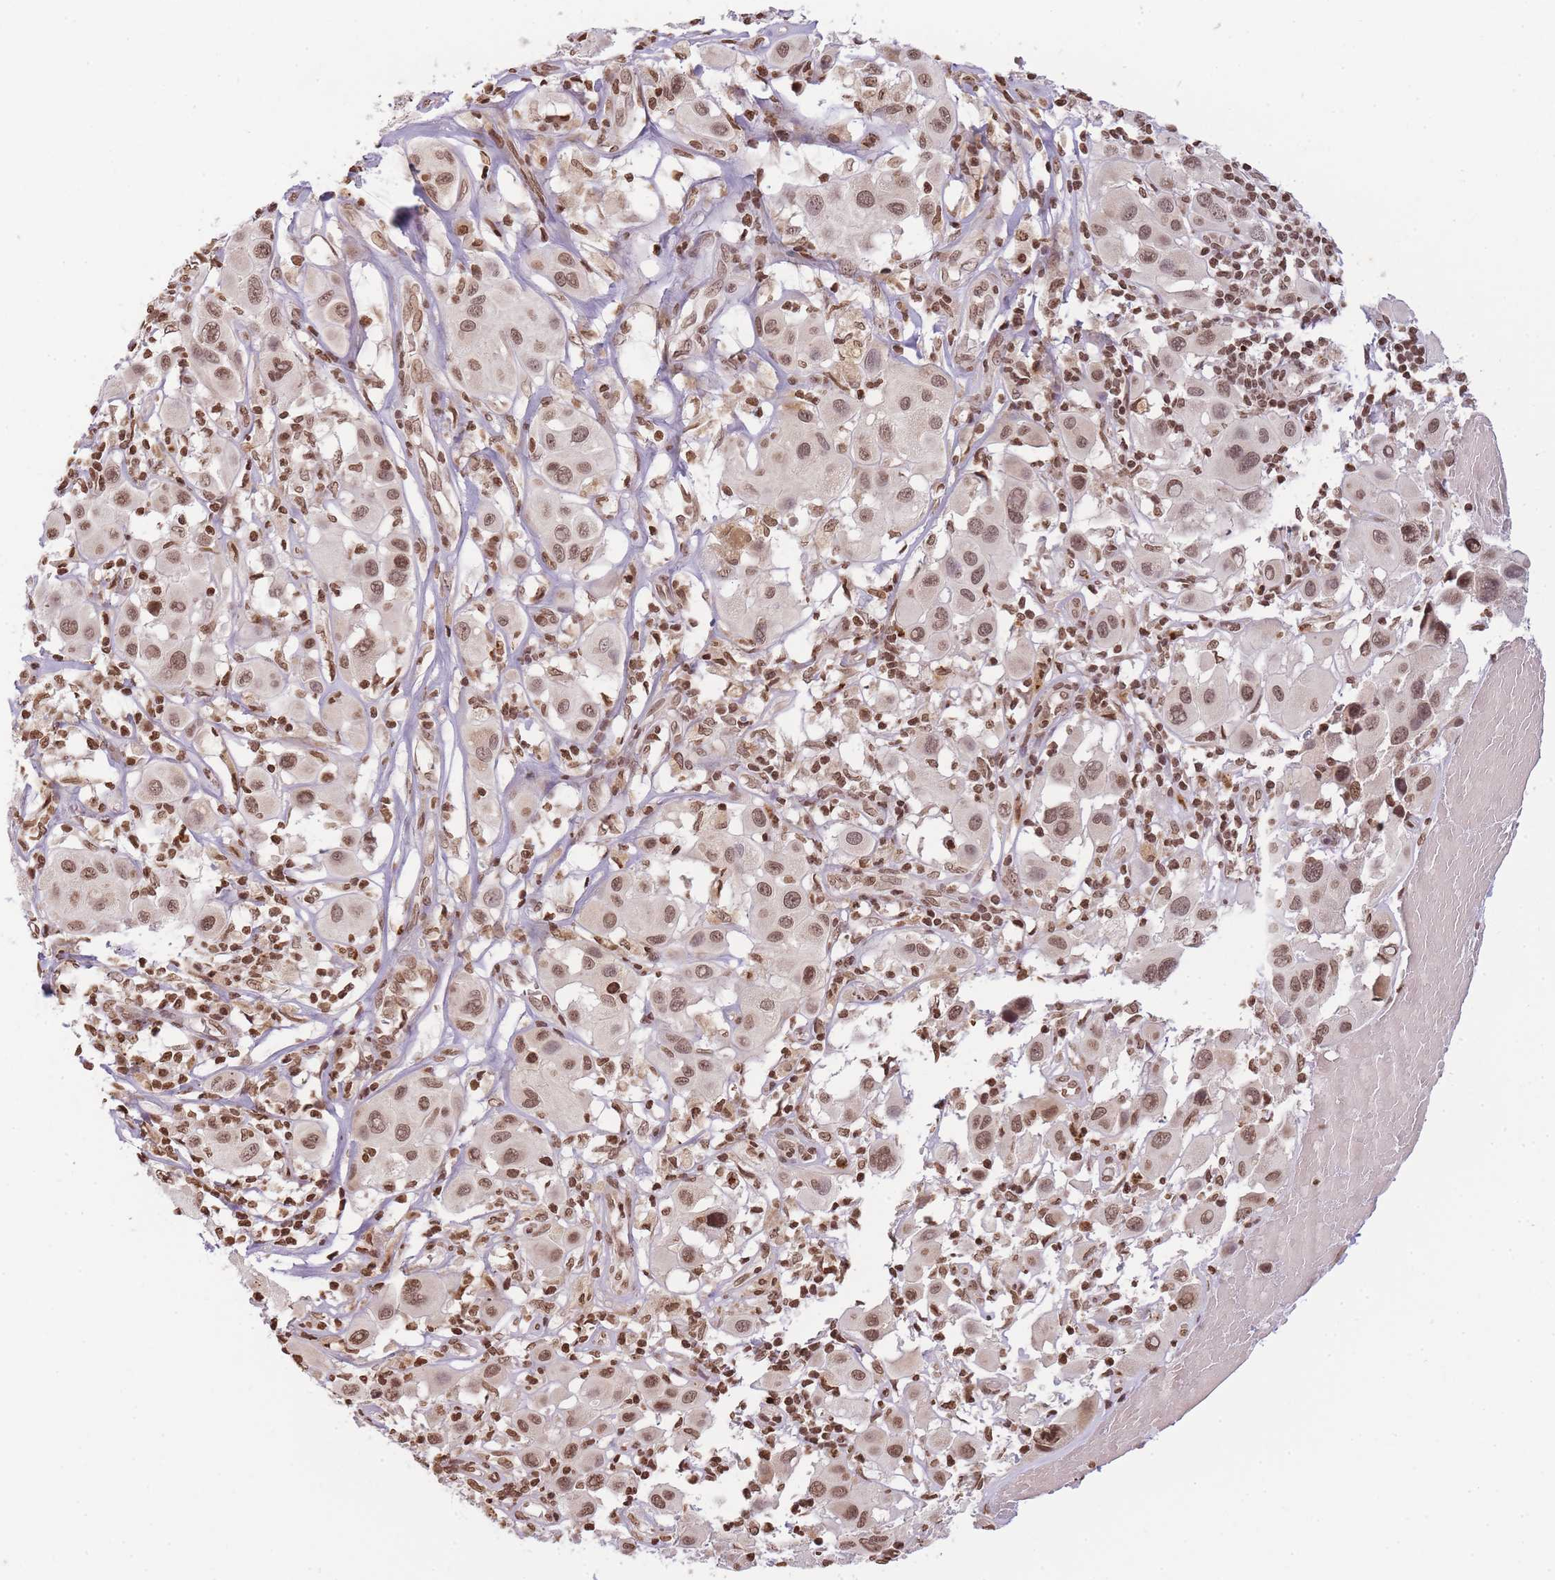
{"staining": {"intensity": "moderate", "quantity": ">75%", "location": "nuclear"}, "tissue": "melanoma", "cell_type": "Tumor cells", "image_type": "cancer", "snomed": [{"axis": "morphology", "description": "Malignant melanoma, Metastatic site"}, {"axis": "topography", "description": "Skin"}], "caption": "High-power microscopy captured an immunohistochemistry (IHC) micrograph of malignant melanoma (metastatic site), revealing moderate nuclear positivity in about >75% of tumor cells.", "gene": "WWTR1", "patient": {"sex": "male", "age": 41}}